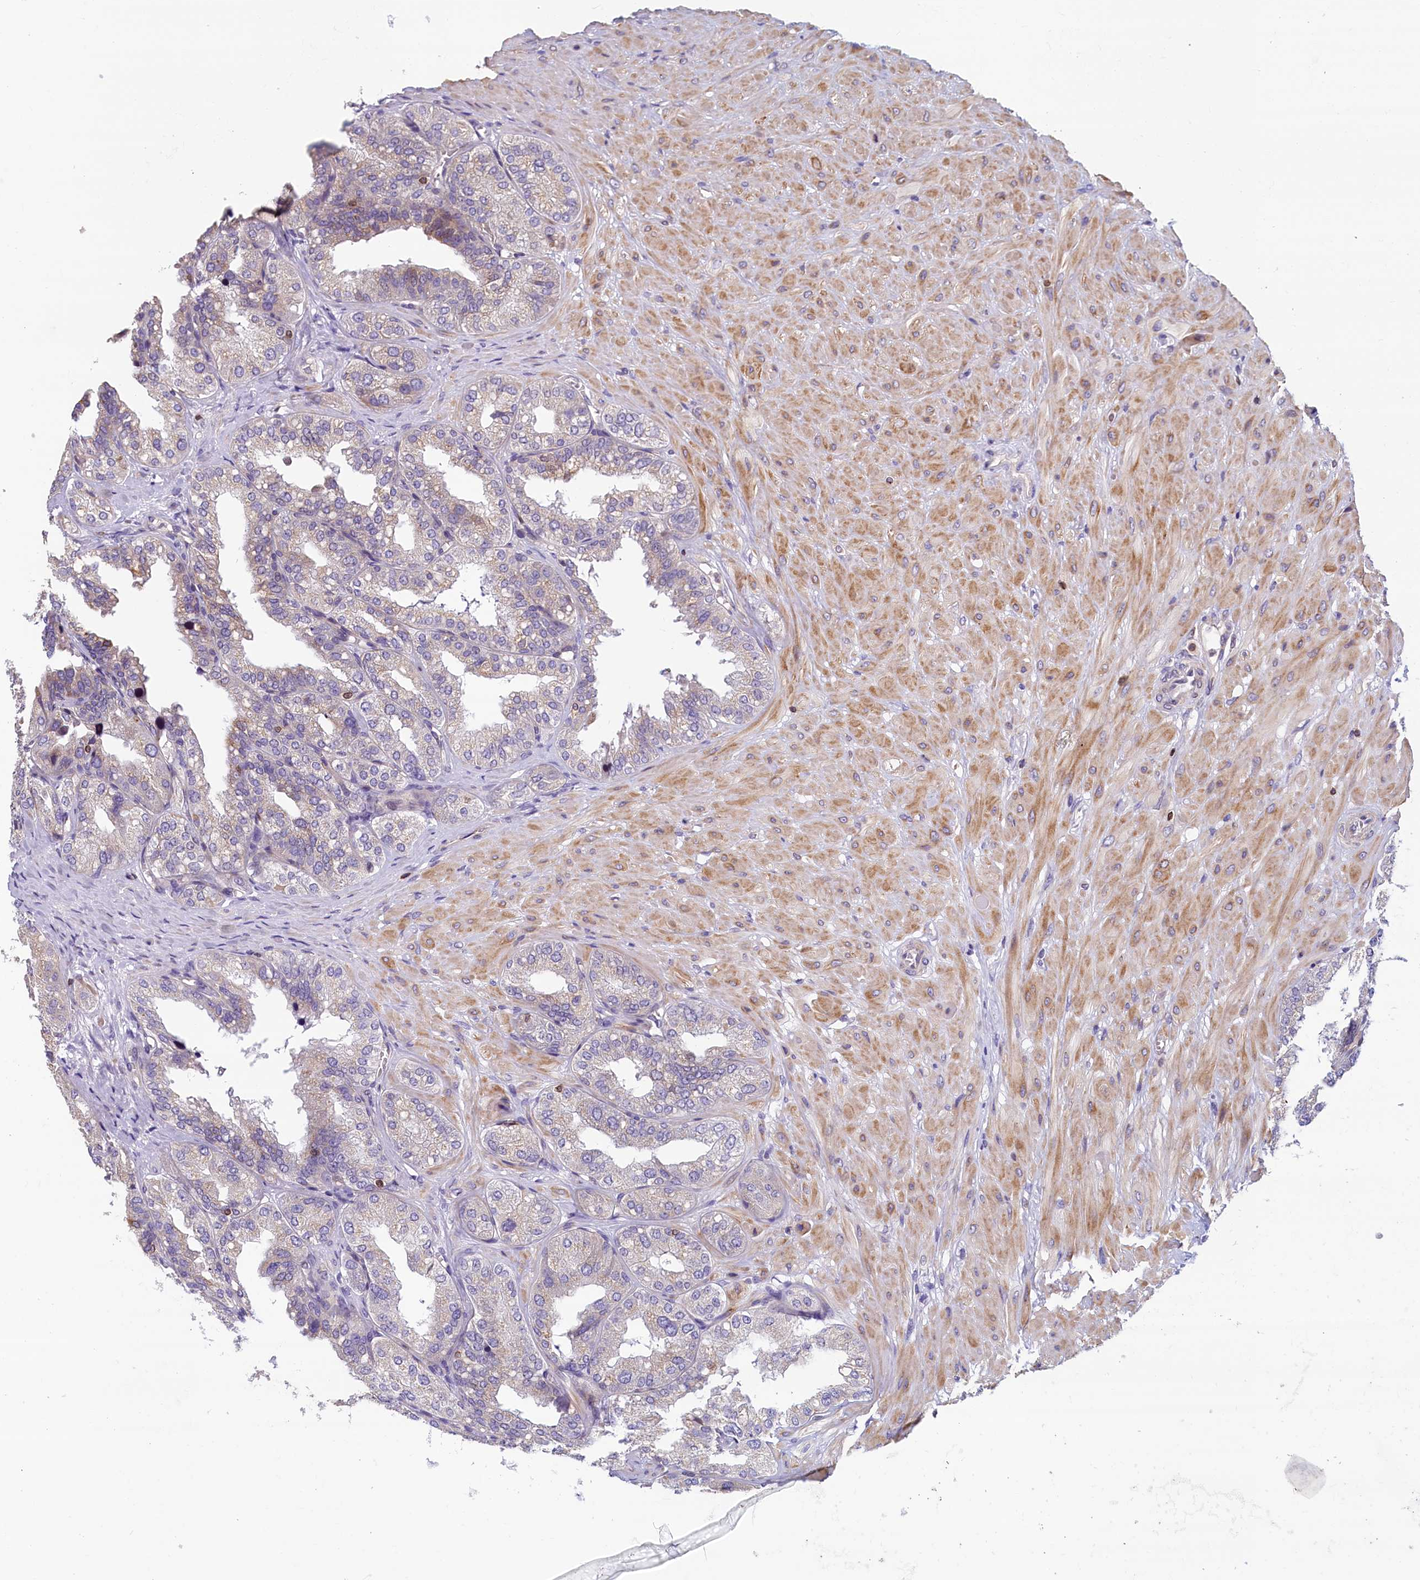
{"staining": {"intensity": "weak", "quantity": "<25%", "location": "cytoplasmic/membranous"}, "tissue": "seminal vesicle", "cell_type": "Glandular cells", "image_type": "normal", "snomed": [{"axis": "morphology", "description": "Normal tissue, NOS"}, {"axis": "topography", "description": "Prostate"}, {"axis": "topography", "description": "Seminal veicle"}], "caption": "Immunohistochemistry (IHC) of normal seminal vesicle shows no expression in glandular cells. The staining is performed using DAB (3,3'-diaminobenzidine) brown chromogen with nuclei counter-stained in using hematoxylin.", "gene": "TRAF3IP3", "patient": {"sex": "male", "age": 51}}